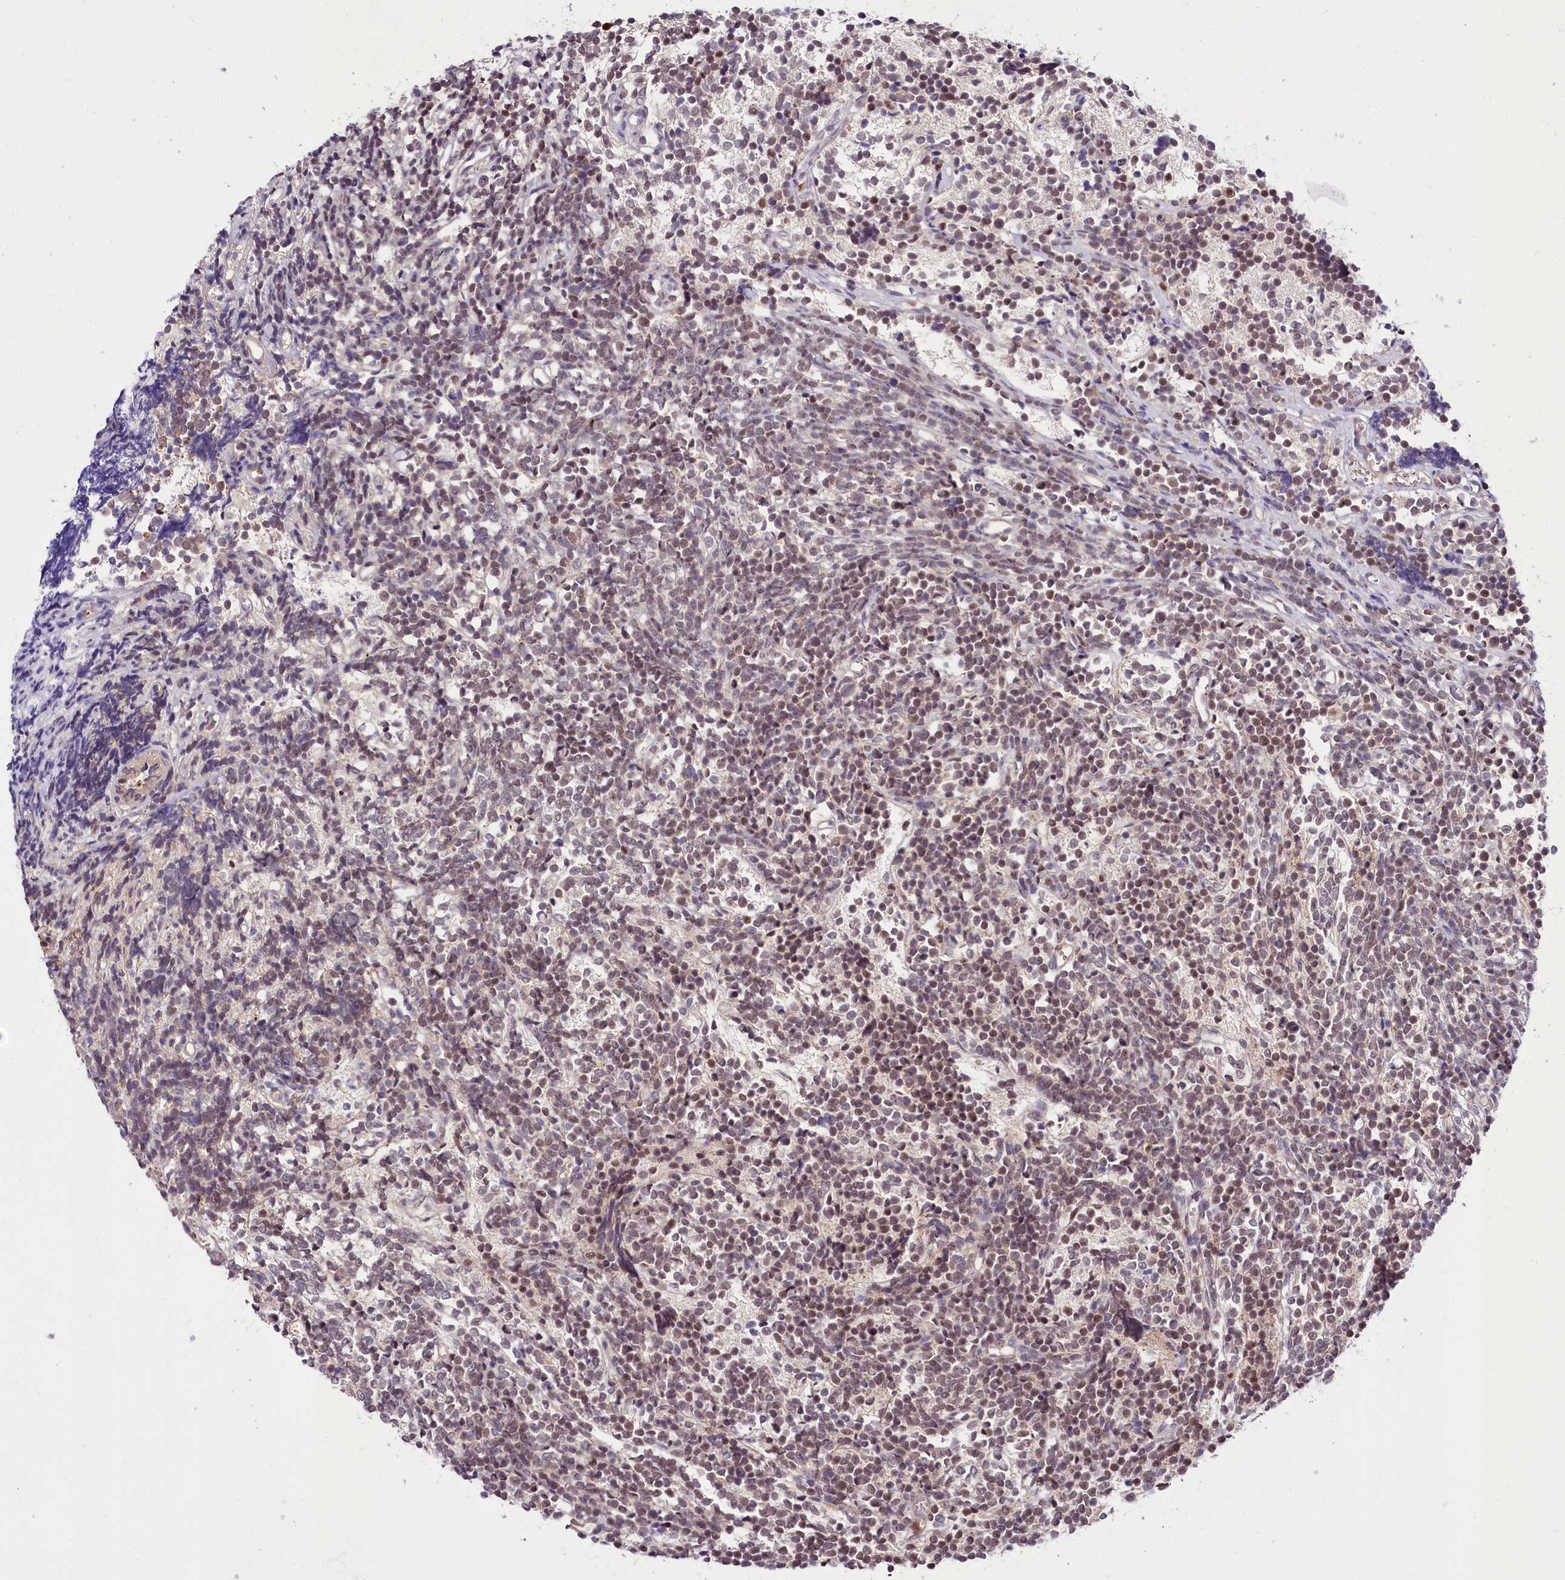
{"staining": {"intensity": "moderate", "quantity": ">75%", "location": "nuclear"}, "tissue": "glioma", "cell_type": "Tumor cells", "image_type": "cancer", "snomed": [{"axis": "morphology", "description": "Glioma, malignant, Low grade"}, {"axis": "topography", "description": "Brain"}], "caption": "Brown immunohistochemical staining in low-grade glioma (malignant) demonstrates moderate nuclear expression in approximately >75% of tumor cells.", "gene": "GNL3L", "patient": {"sex": "female", "age": 1}}